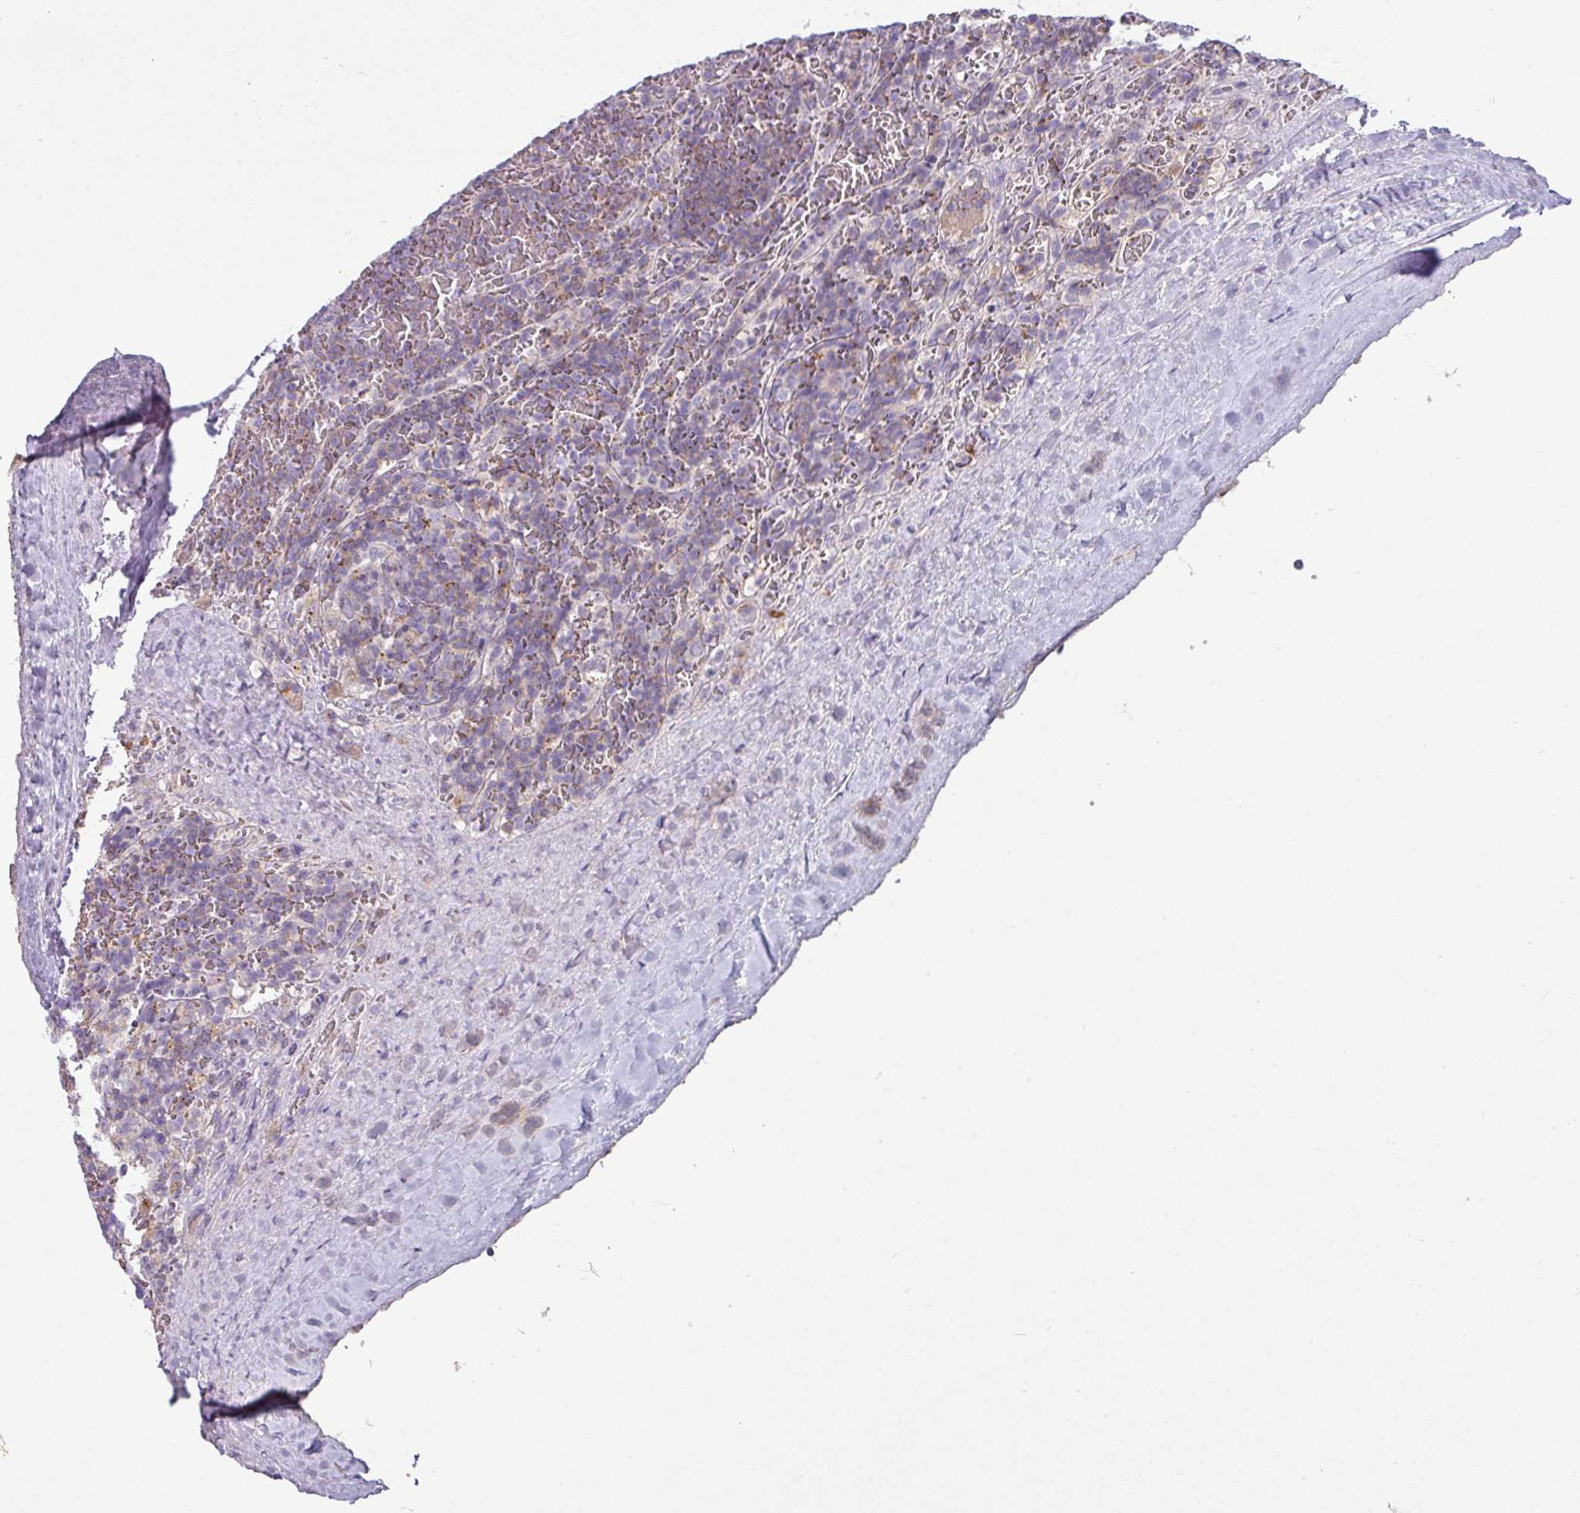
{"staining": {"intensity": "weak", "quantity": ">75%", "location": "cytoplasmic/membranous"}, "tissue": "lymphoma", "cell_type": "Tumor cells", "image_type": "cancer", "snomed": [{"axis": "morphology", "description": "Malignant lymphoma, non-Hodgkin's type, Low grade"}, {"axis": "topography", "description": "Spleen"}], "caption": "Malignant lymphoma, non-Hodgkin's type (low-grade) stained with a protein marker displays weak staining in tumor cells.", "gene": "SLAMF6", "patient": {"sex": "female", "age": 19}}